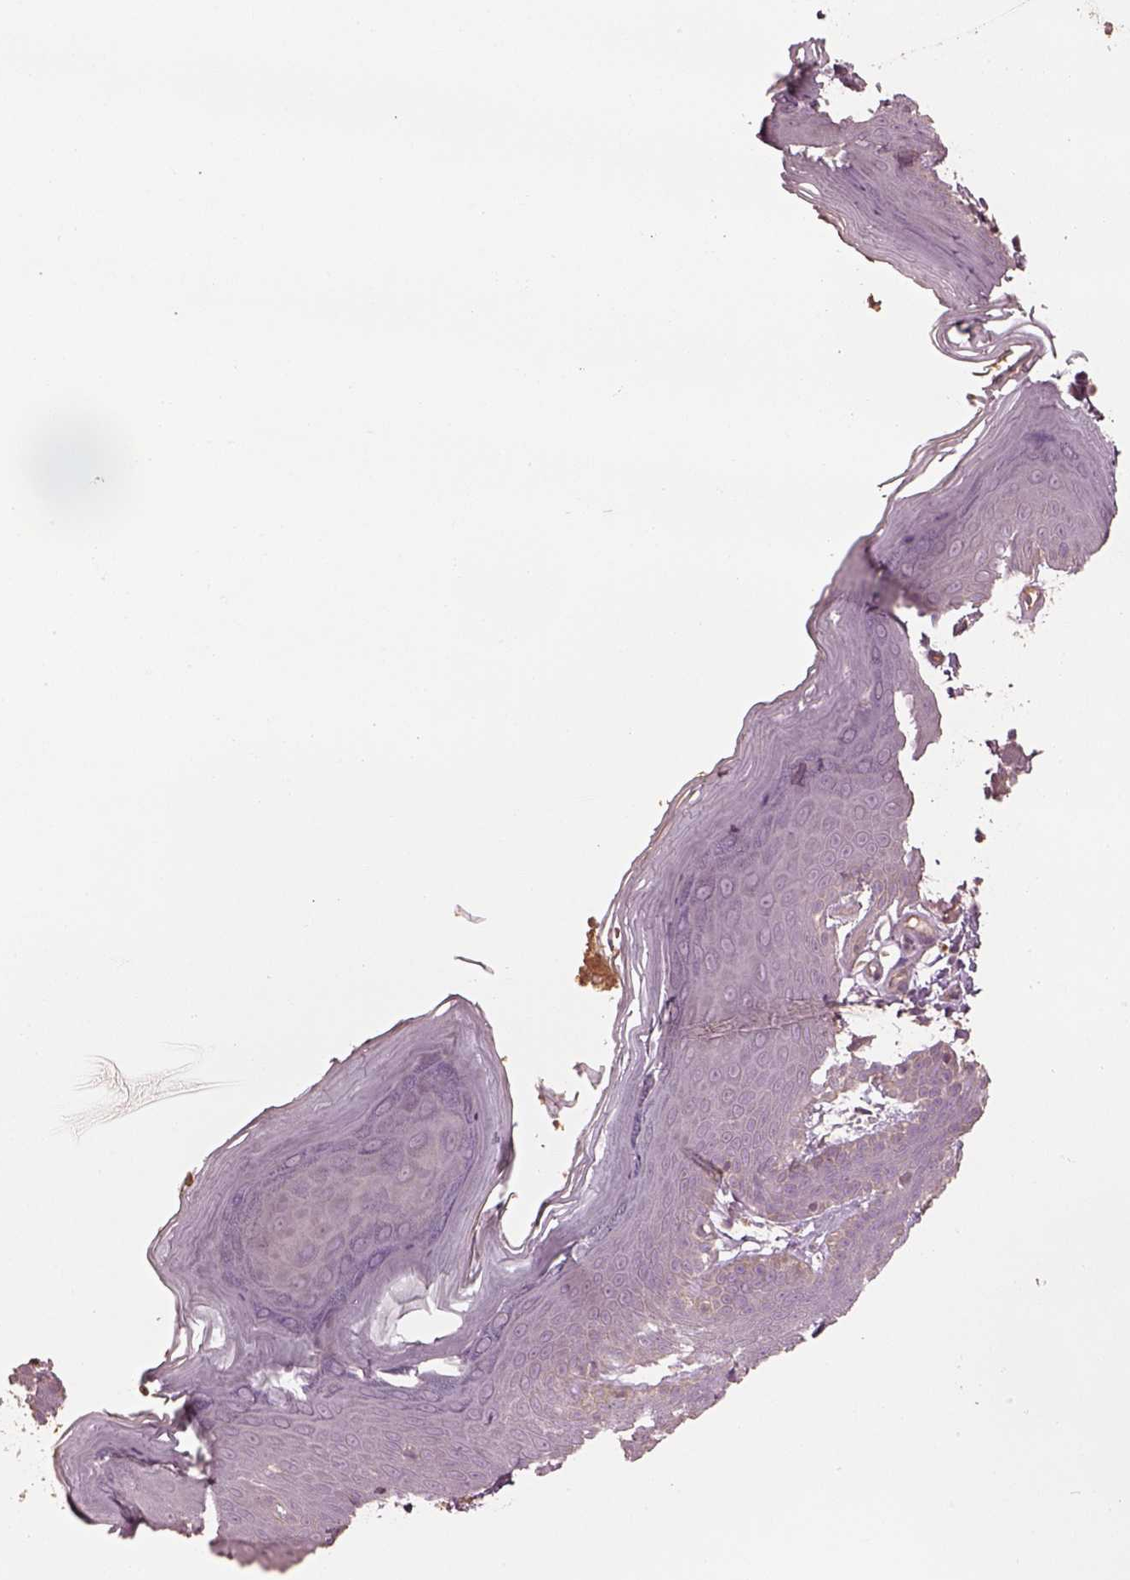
{"staining": {"intensity": "negative", "quantity": "none", "location": "none"}, "tissue": "skin", "cell_type": "Epidermal cells", "image_type": "normal", "snomed": [{"axis": "morphology", "description": "Normal tissue, NOS"}, {"axis": "topography", "description": "Anal"}], "caption": "This is an immunohistochemistry (IHC) histopathology image of benign human skin. There is no staining in epidermal cells.", "gene": "OTOGL", "patient": {"sex": "male", "age": 53}}